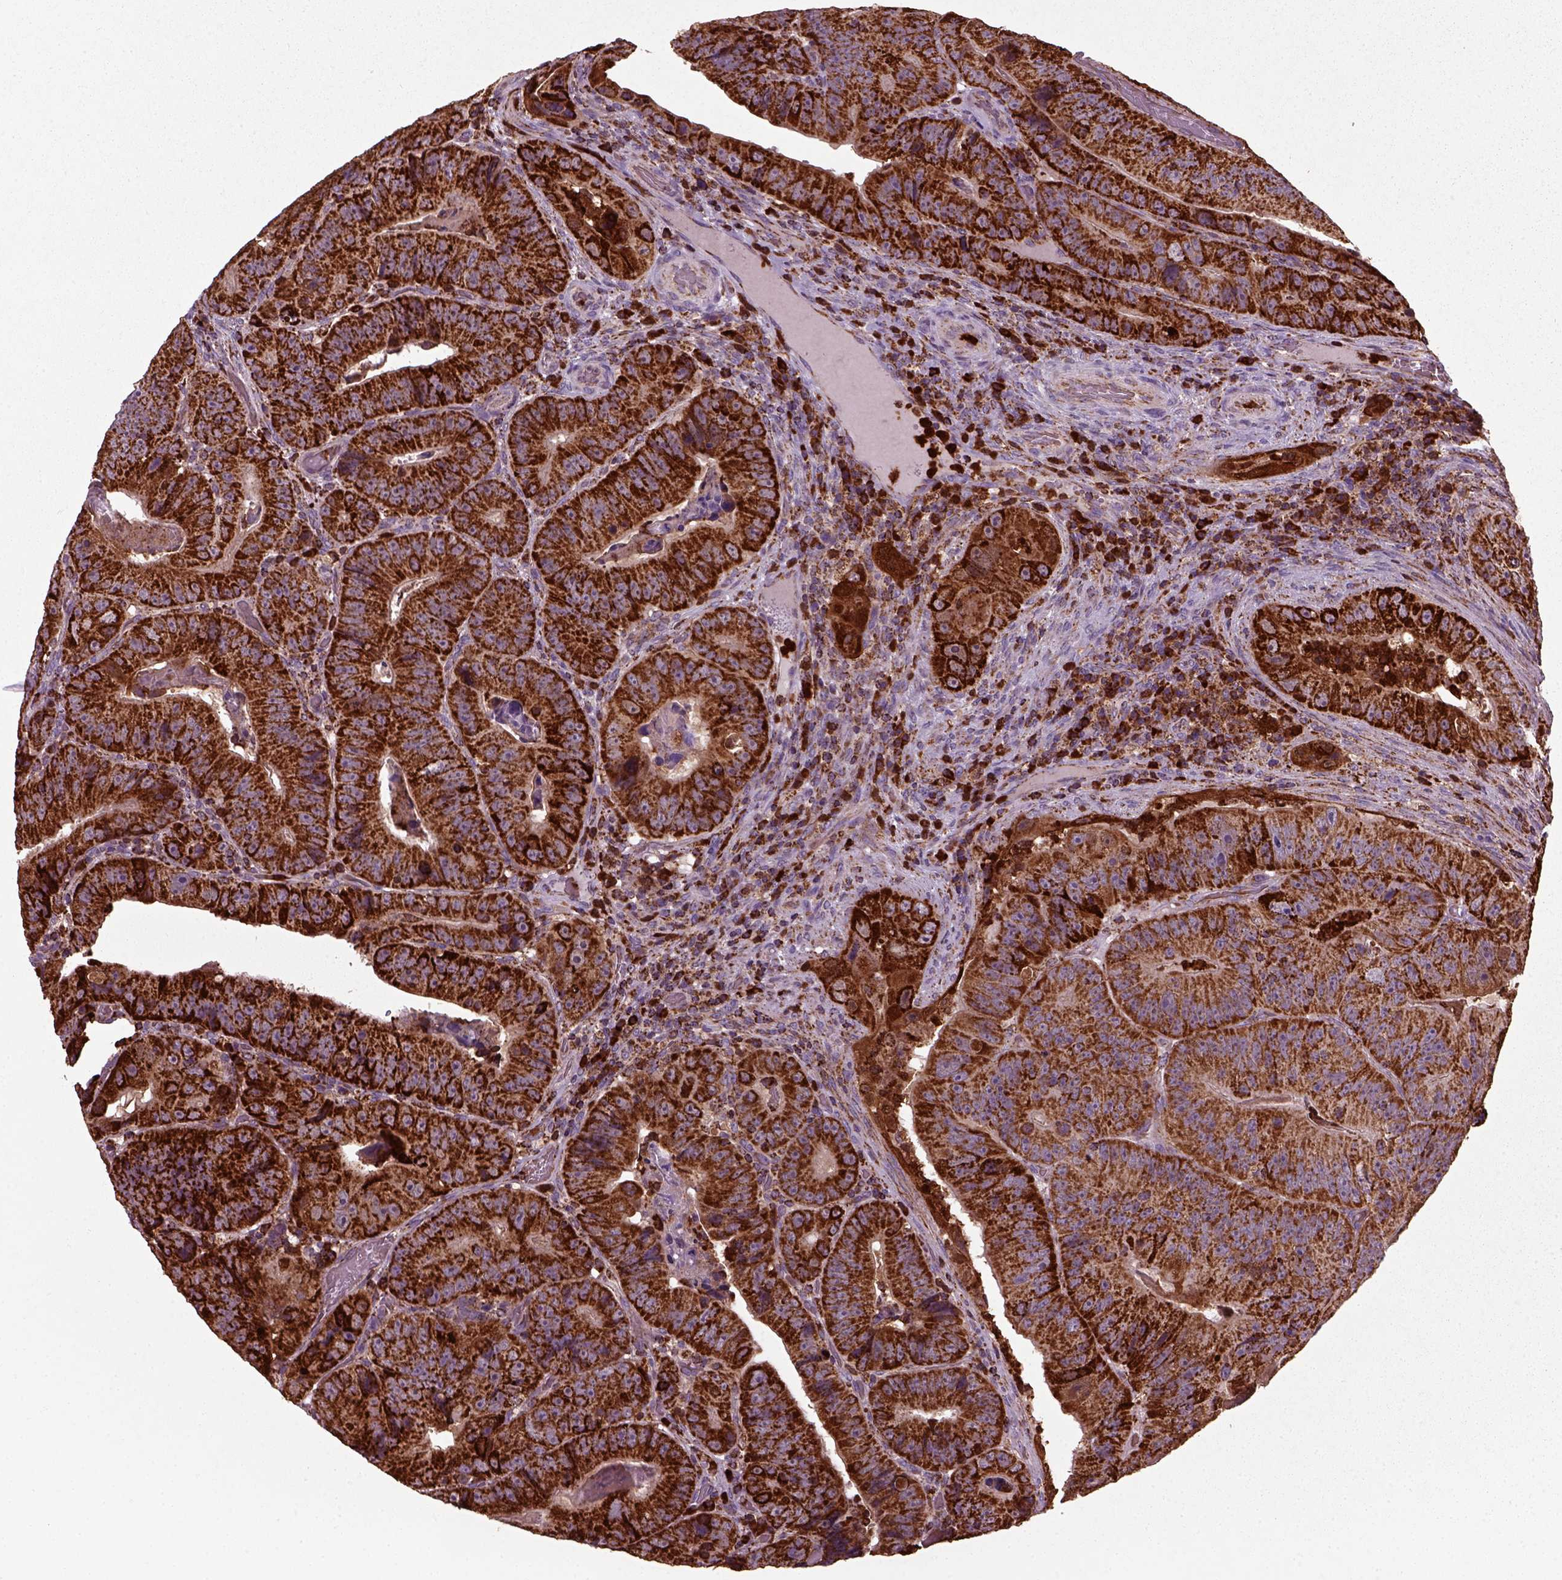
{"staining": {"intensity": "strong", "quantity": ">75%", "location": "cytoplasmic/membranous"}, "tissue": "colorectal cancer", "cell_type": "Tumor cells", "image_type": "cancer", "snomed": [{"axis": "morphology", "description": "Adenocarcinoma, NOS"}, {"axis": "topography", "description": "Colon"}], "caption": "Human colorectal cancer stained with a protein marker shows strong staining in tumor cells.", "gene": "NUDT16L1", "patient": {"sex": "female", "age": 86}}